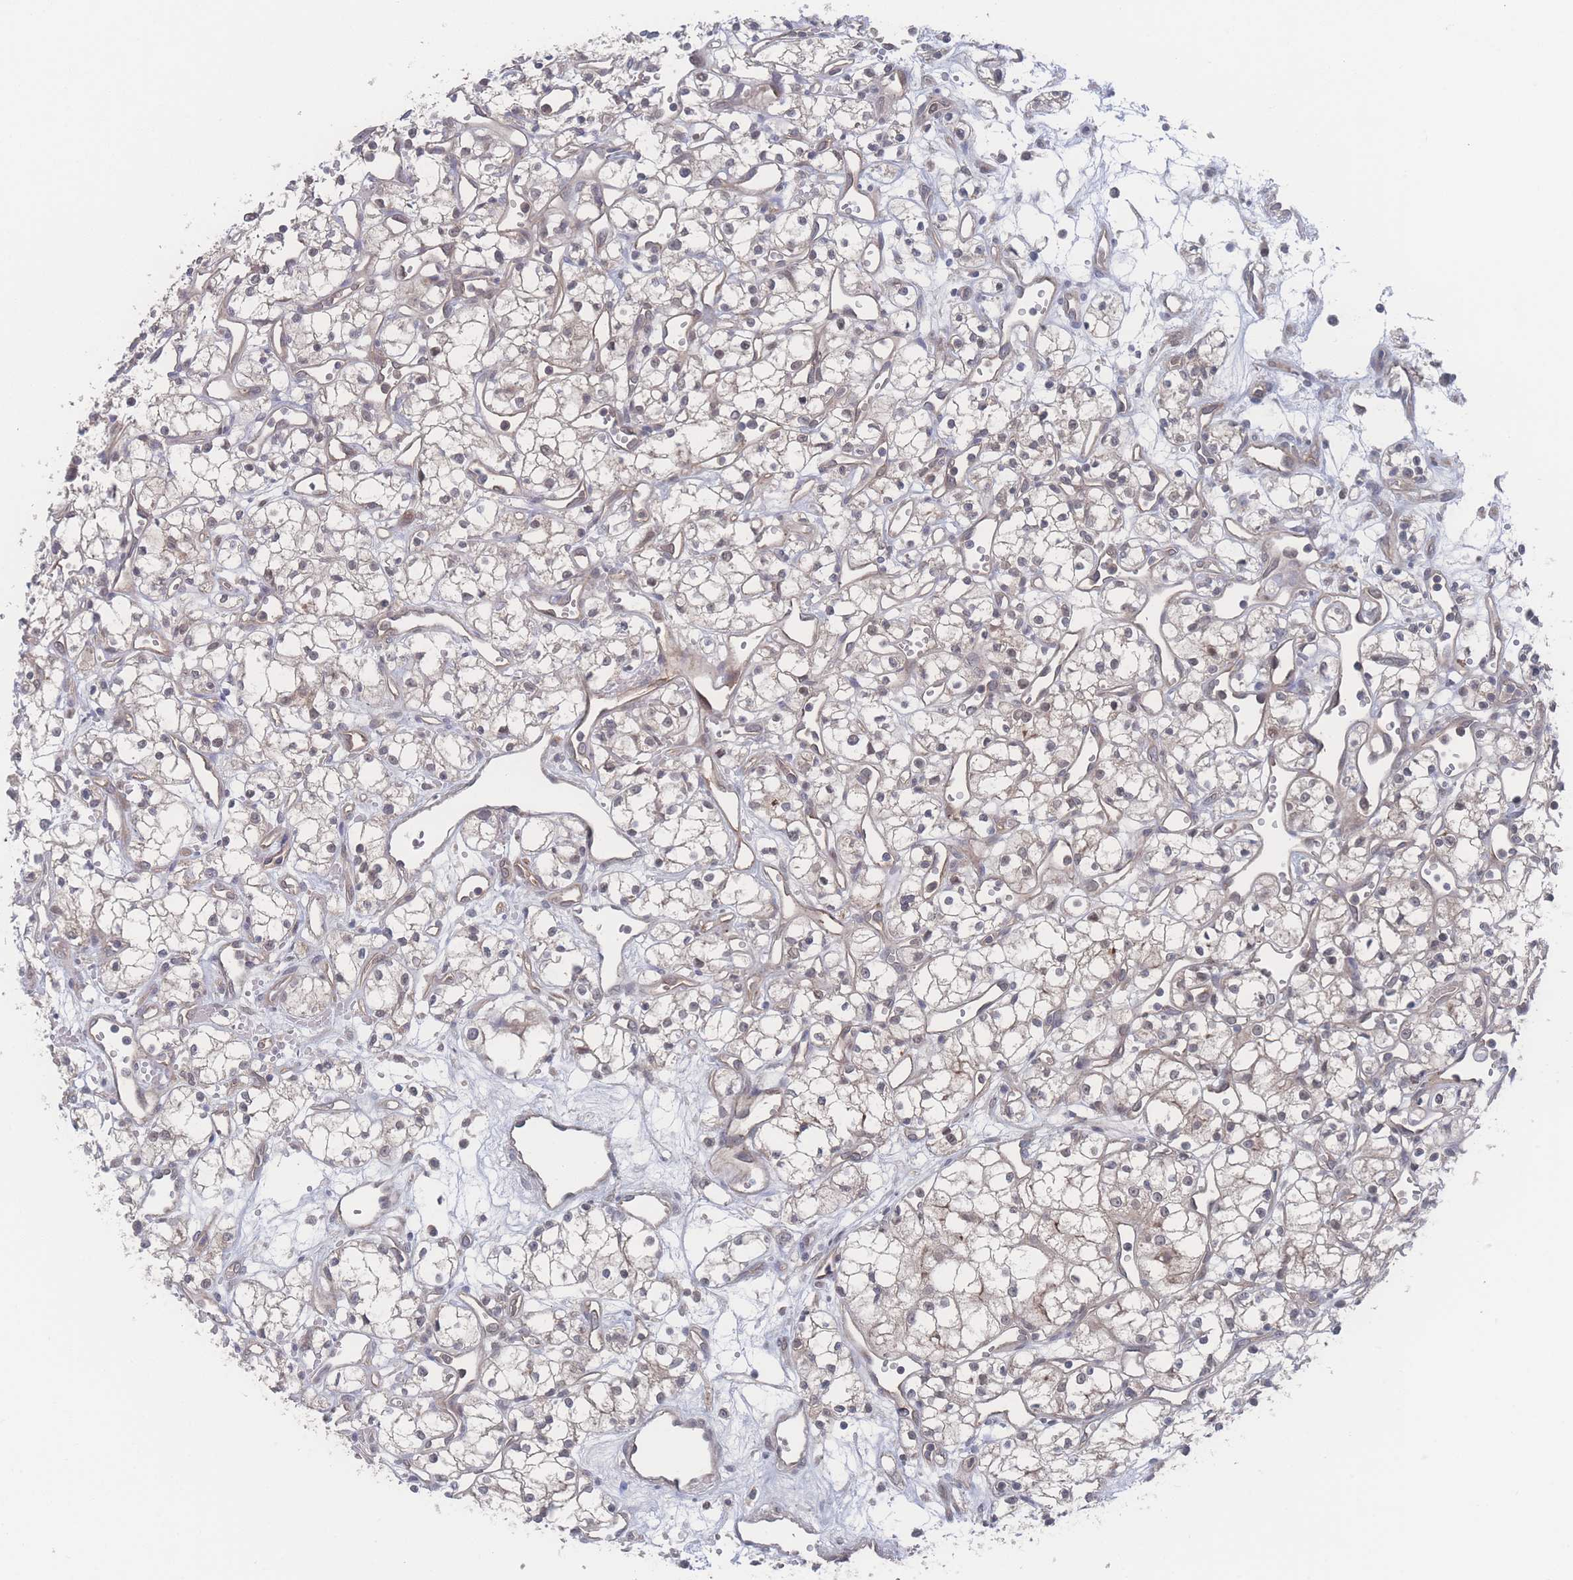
{"staining": {"intensity": "negative", "quantity": "none", "location": "none"}, "tissue": "renal cancer", "cell_type": "Tumor cells", "image_type": "cancer", "snomed": [{"axis": "morphology", "description": "Adenocarcinoma, NOS"}, {"axis": "topography", "description": "Kidney"}], "caption": "A micrograph of human renal cancer is negative for staining in tumor cells.", "gene": "NBEAL1", "patient": {"sex": "male", "age": 59}}